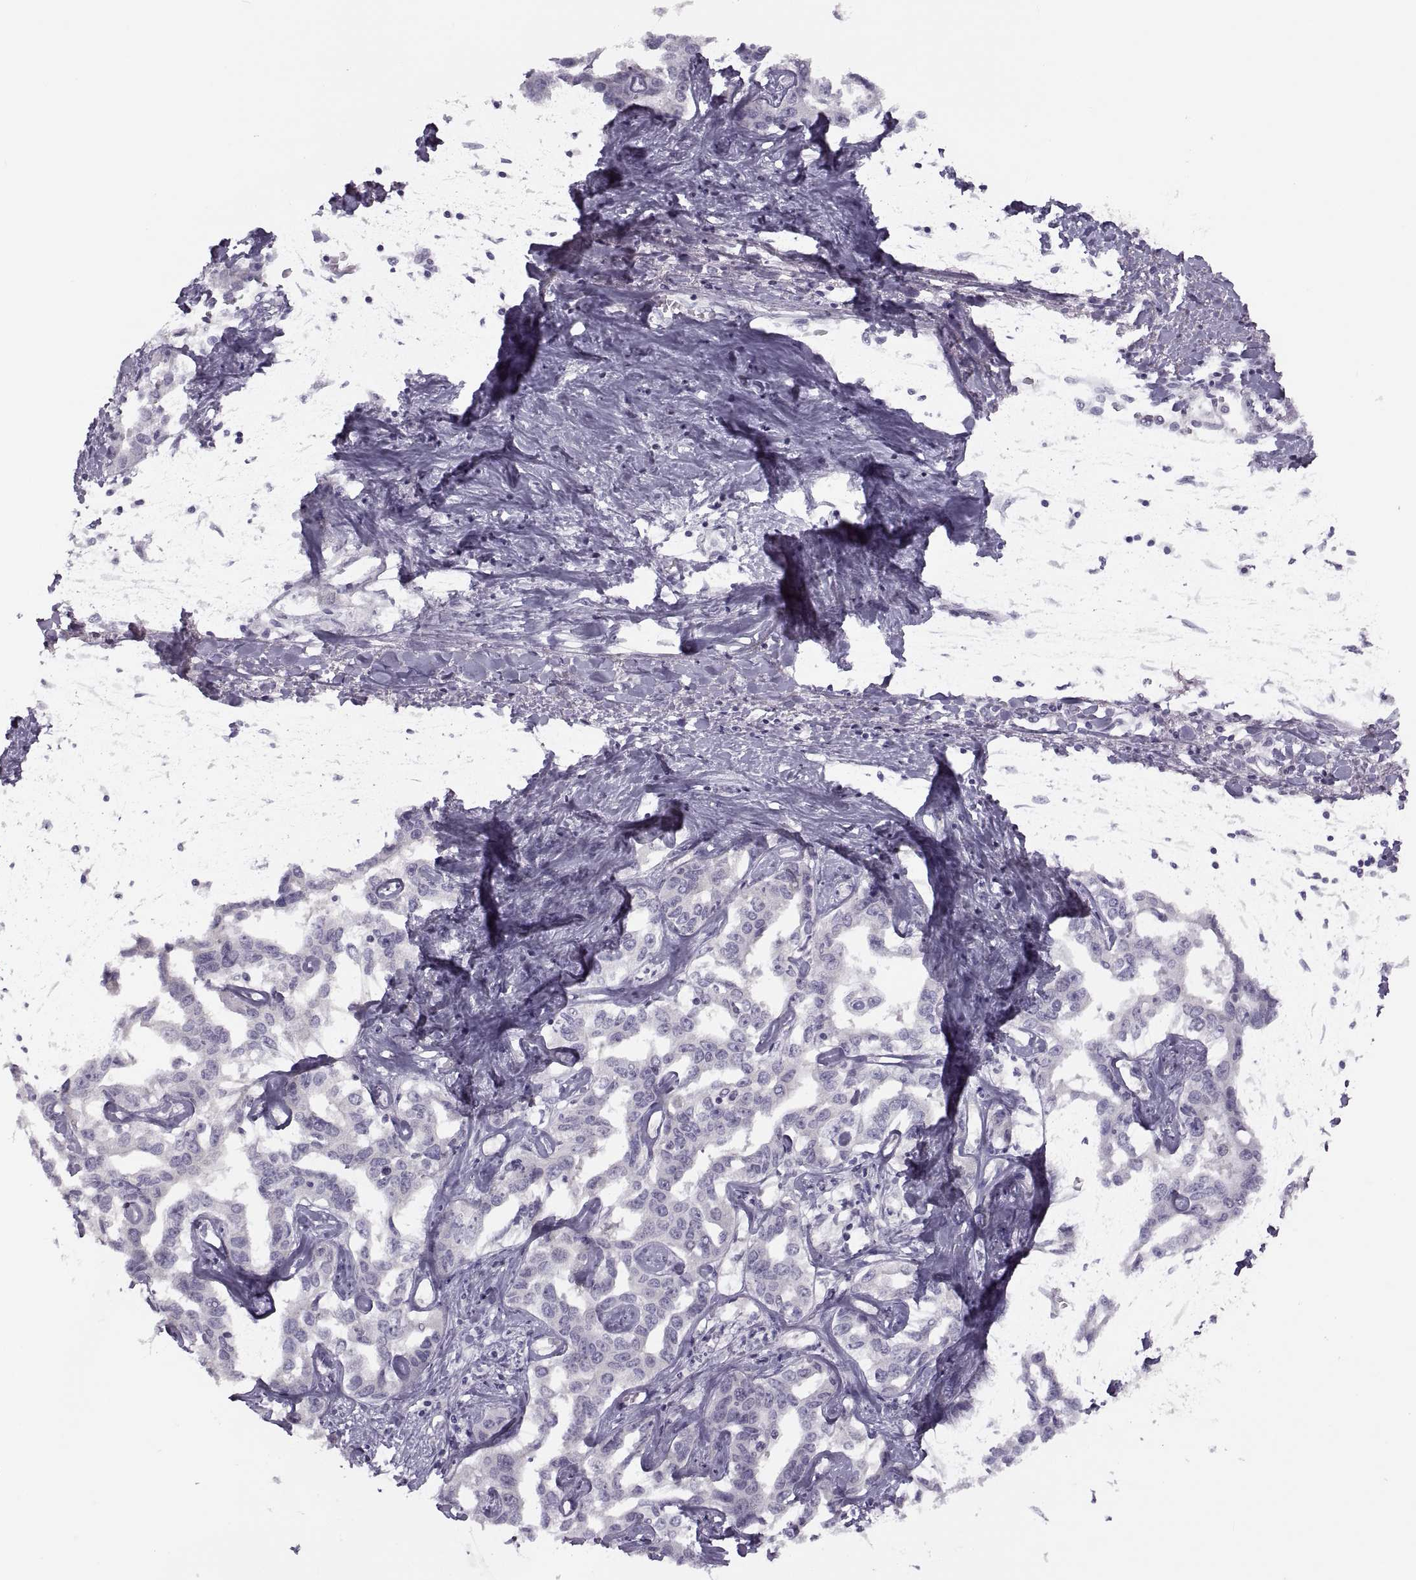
{"staining": {"intensity": "negative", "quantity": "none", "location": "none"}, "tissue": "liver cancer", "cell_type": "Tumor cells", "image_type": "cancer", "snomed": [{"axis": "morphology", "description": "Cholangiocarcinoma"}, {"axis": "topography", "description": "Liver"}], "caption": "A high-resolution photomicrograph shows IHC staining of liver cancer, which exhibits no significant expression in tumor cells. Nuclei are stained in blue.", "gene": "H2AP", "patient": {"sex": "male", "age": 59}}